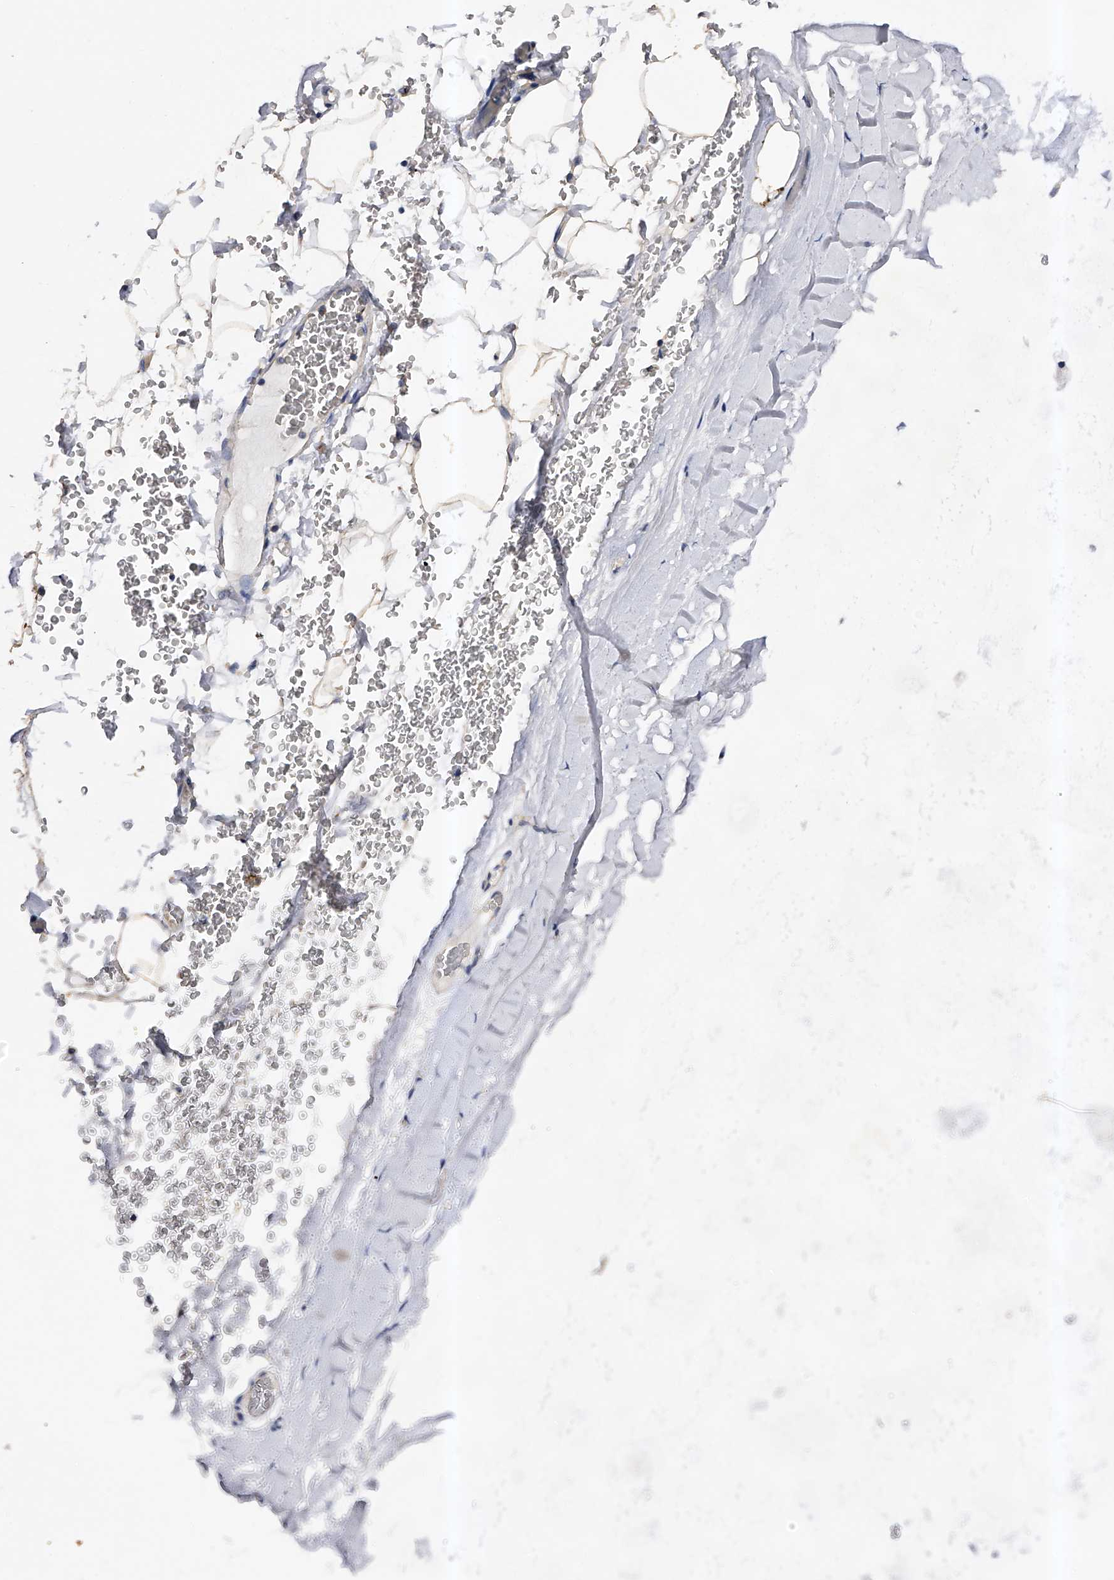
{"staining": {"intensity": "weak", "quantity": "<25%", "location": "cytoplasmic/membranous"}, "tissue": "adipose tissue", "cell_type": "Adipocytes", "image_type": "normal", "snomed": [{"axis": "morphology", "description": "Normal tissue, NOS"}, {"axis": "topography", "description": "Bronchus"}], "caption": "This photomicrograph is of unremarkable adipose tissue stained with immunohistochemistry (IHC) to label a protein in brown with the nuclei are counter-stained blue. There is no expression in adipocytes. Nuclei are stained in blue.", "gene": "ARL4C", "patient": {"sex": "male", "age": 66}}